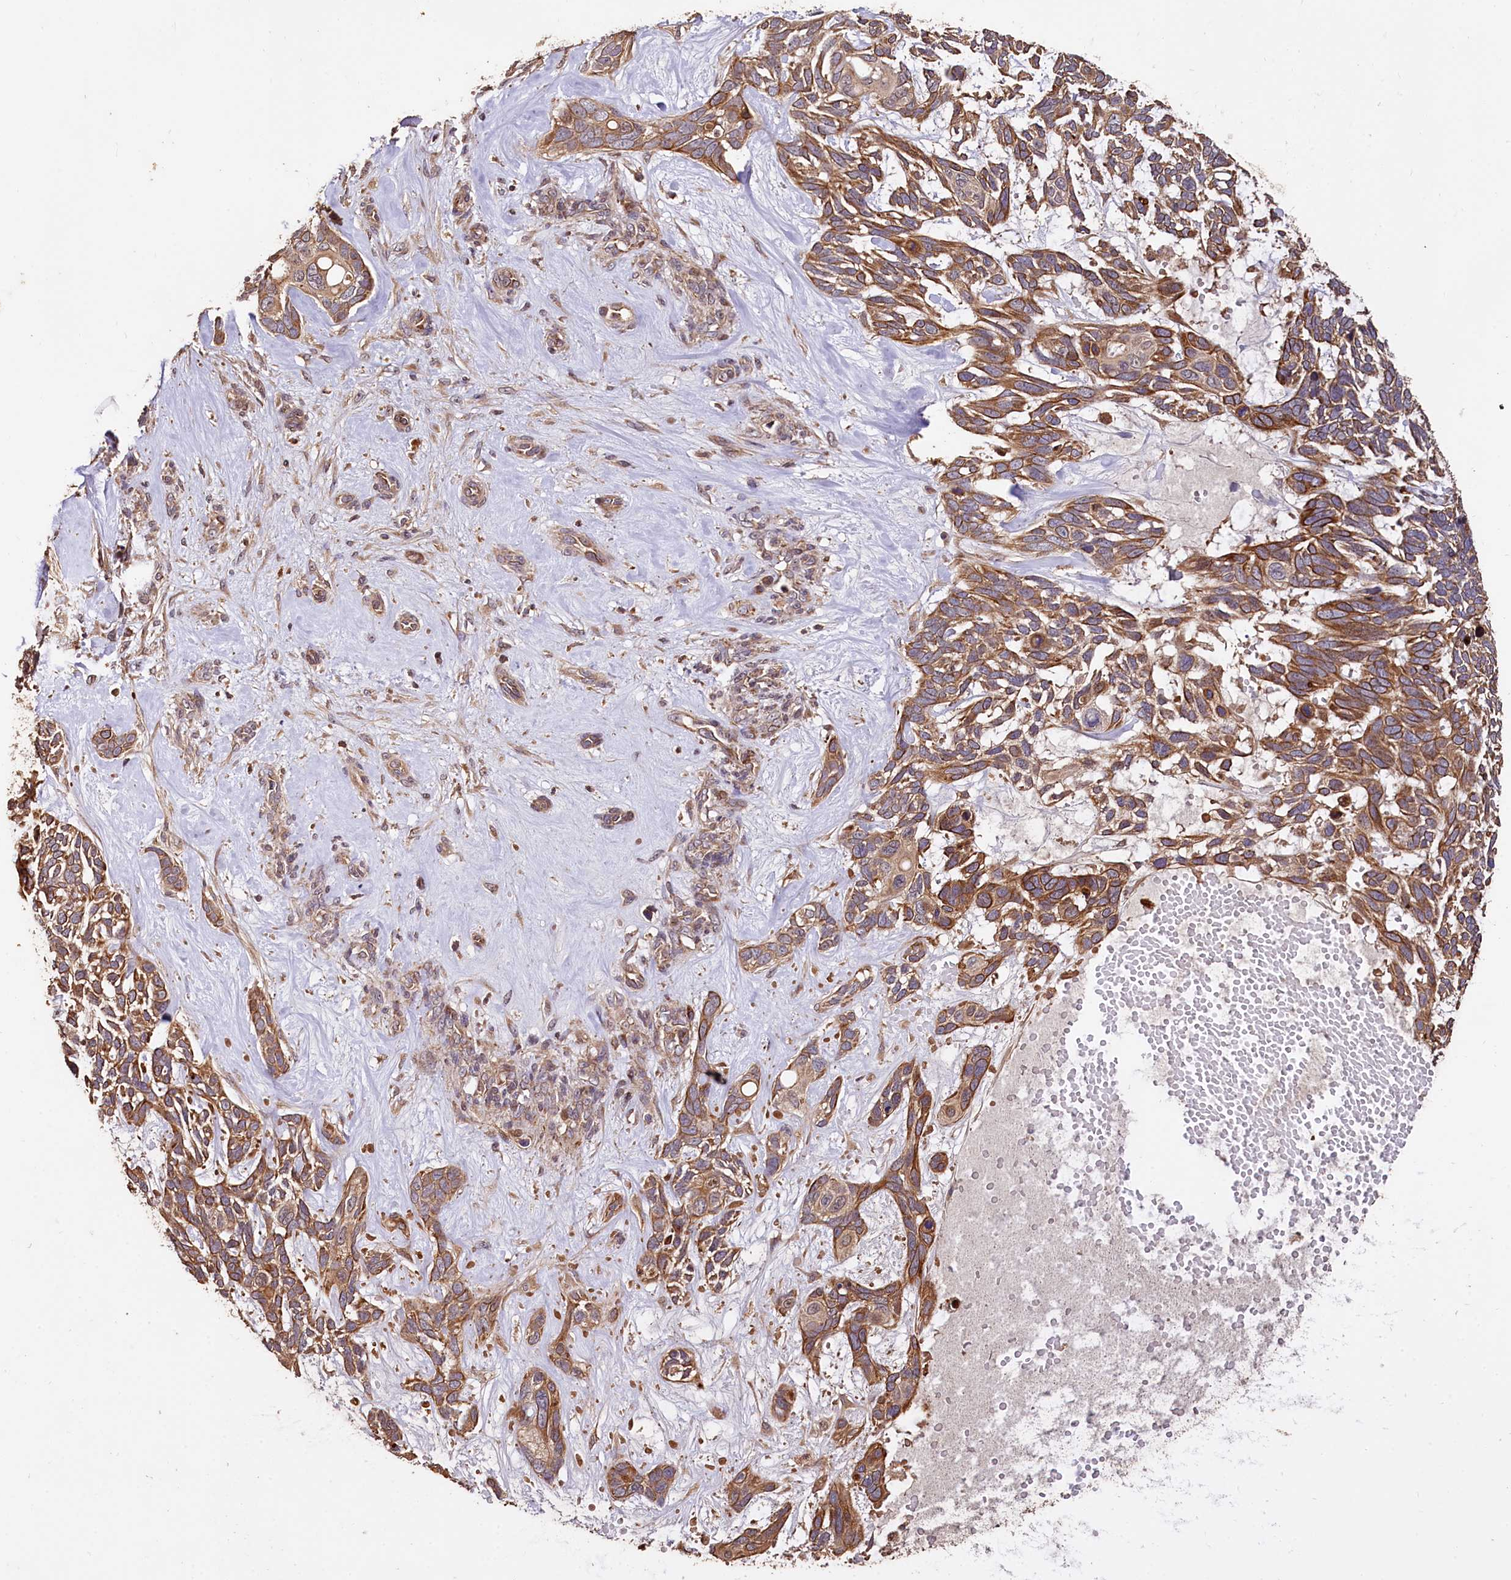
{"staining": {"intensity": "moderate", "quantity": ">75%", "location": "cytoplasmic/membranous"}, "tissue": "skin cancer", "cell_type": "Tumor cells", "image_type": "cancer", "snomed": [{"axis": "morphology", "description": "Basal cell carcinoma"}, {"axis": "topography", "description": "Skin"}], "caption": "Immunohistochemistry (DAB) staining of skin cancer reveals moderate cytoplasmic/membranous protein staining in approximately >75% of tumor cells. The staining is performed using DAB (3,3'-diaminobenzidine) brown chromogen to label protein expression. The nuclei are counter-stained blue using hematoxylin.", "gene": "RASSF1", "patient": {"sex": "male", "age": 88}}